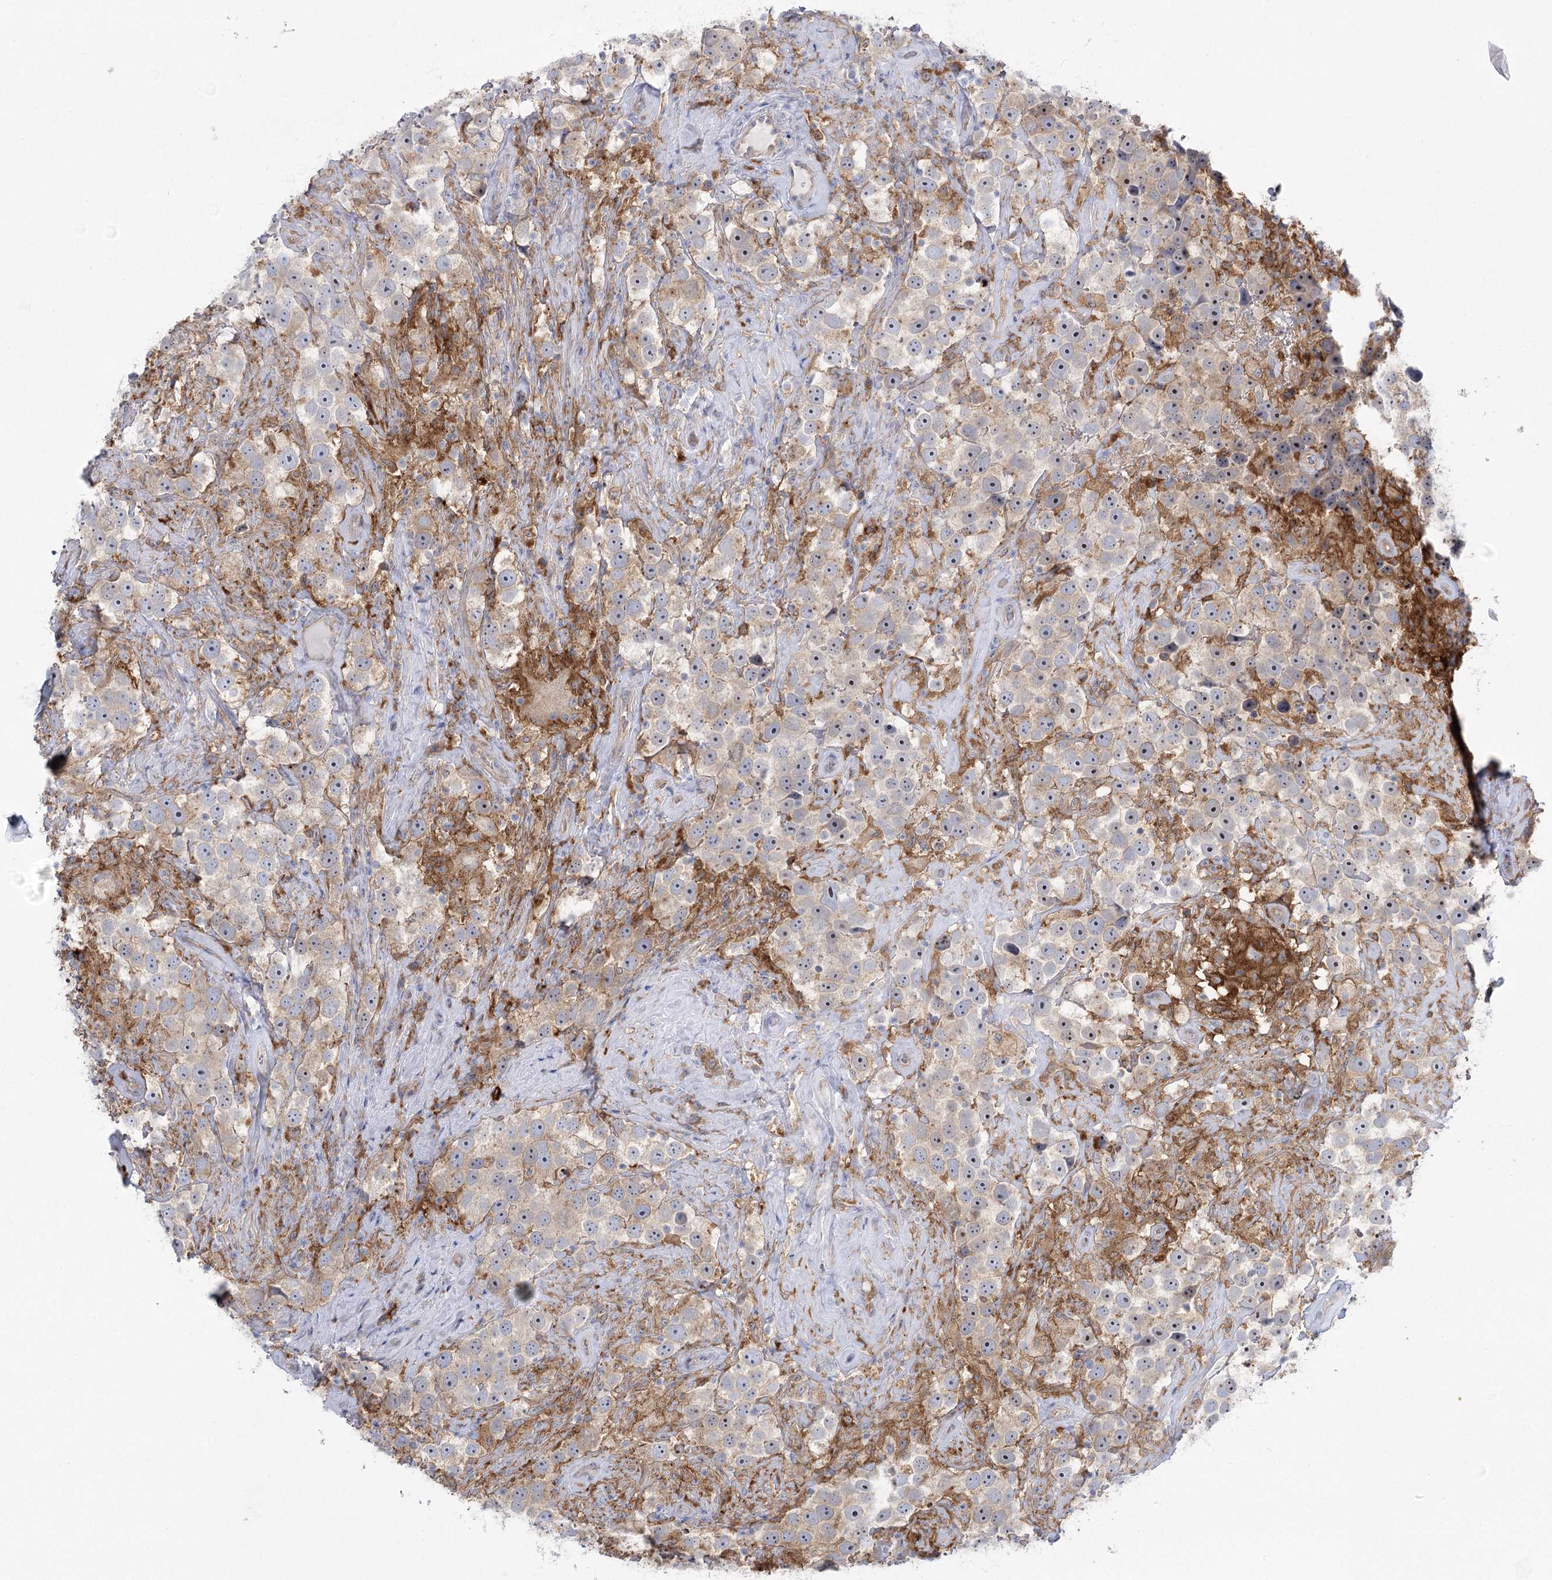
{"staining": {"intensity": "weak", "quantity": ">75%", "location": "cytoplasmic/membranous"}, "tissue": "testis cancer", "cell_type": "Tumor cells", "image_type": "cancer", "snomed": [{"axis": "morphology", "description": "Seminoma, NOS"}, {"axis": "topography", "description": "Testis"}], "caption": "Protein staining of testis seminoma tissue demonstrates weak cytoplasmic/membranous staining in about >75% of tumor cells. (Stains: DAB (3,3'-diaminobenzidine) in brown, nuclei in blue, Microscopy: brightfield microscopy at high magnification).", "gene": "CCDC88A", "patient": {"sex": "male", "age": 49}}